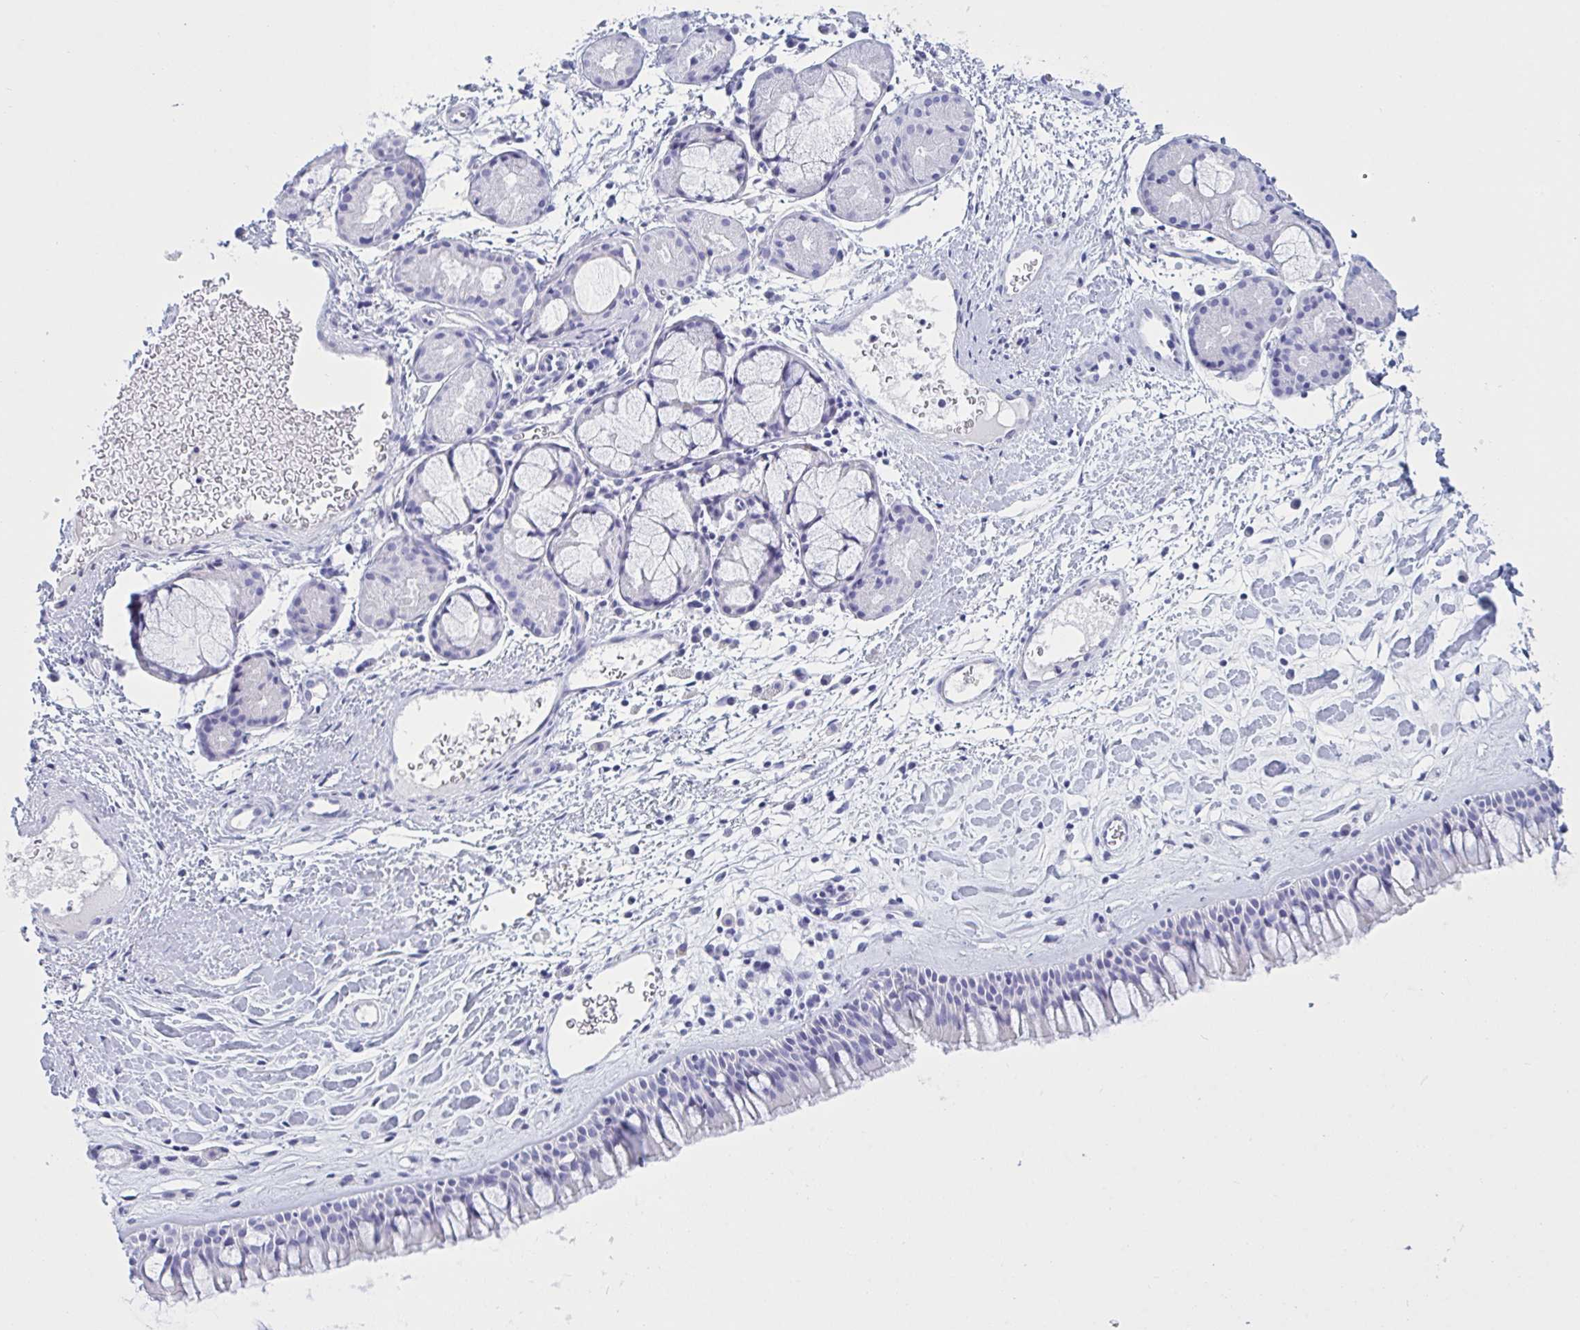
{"staining": {"intensity": "negative", "quantity": "none", "location": "none"}, "tissue": "nasopharynx", "cell_type": "Respiratory epithelial cells", "image_type": "normal", "snomed": [{"axis": "morphology", "description": "Normal tissue, NOS"}, {"axis": "topography", "description": "Nasopharynx"}], "caption": "IHC micrograph of normal nasopharynx stained for a protein (brown), which demonstrates no staining in respiratory epithelial cells. (DAB (3,3'-diaminobenzidine) immunohistochemistry, high magnification).", "gene": "OXLD1", "patient": {"sex": "male", "age": 65}}